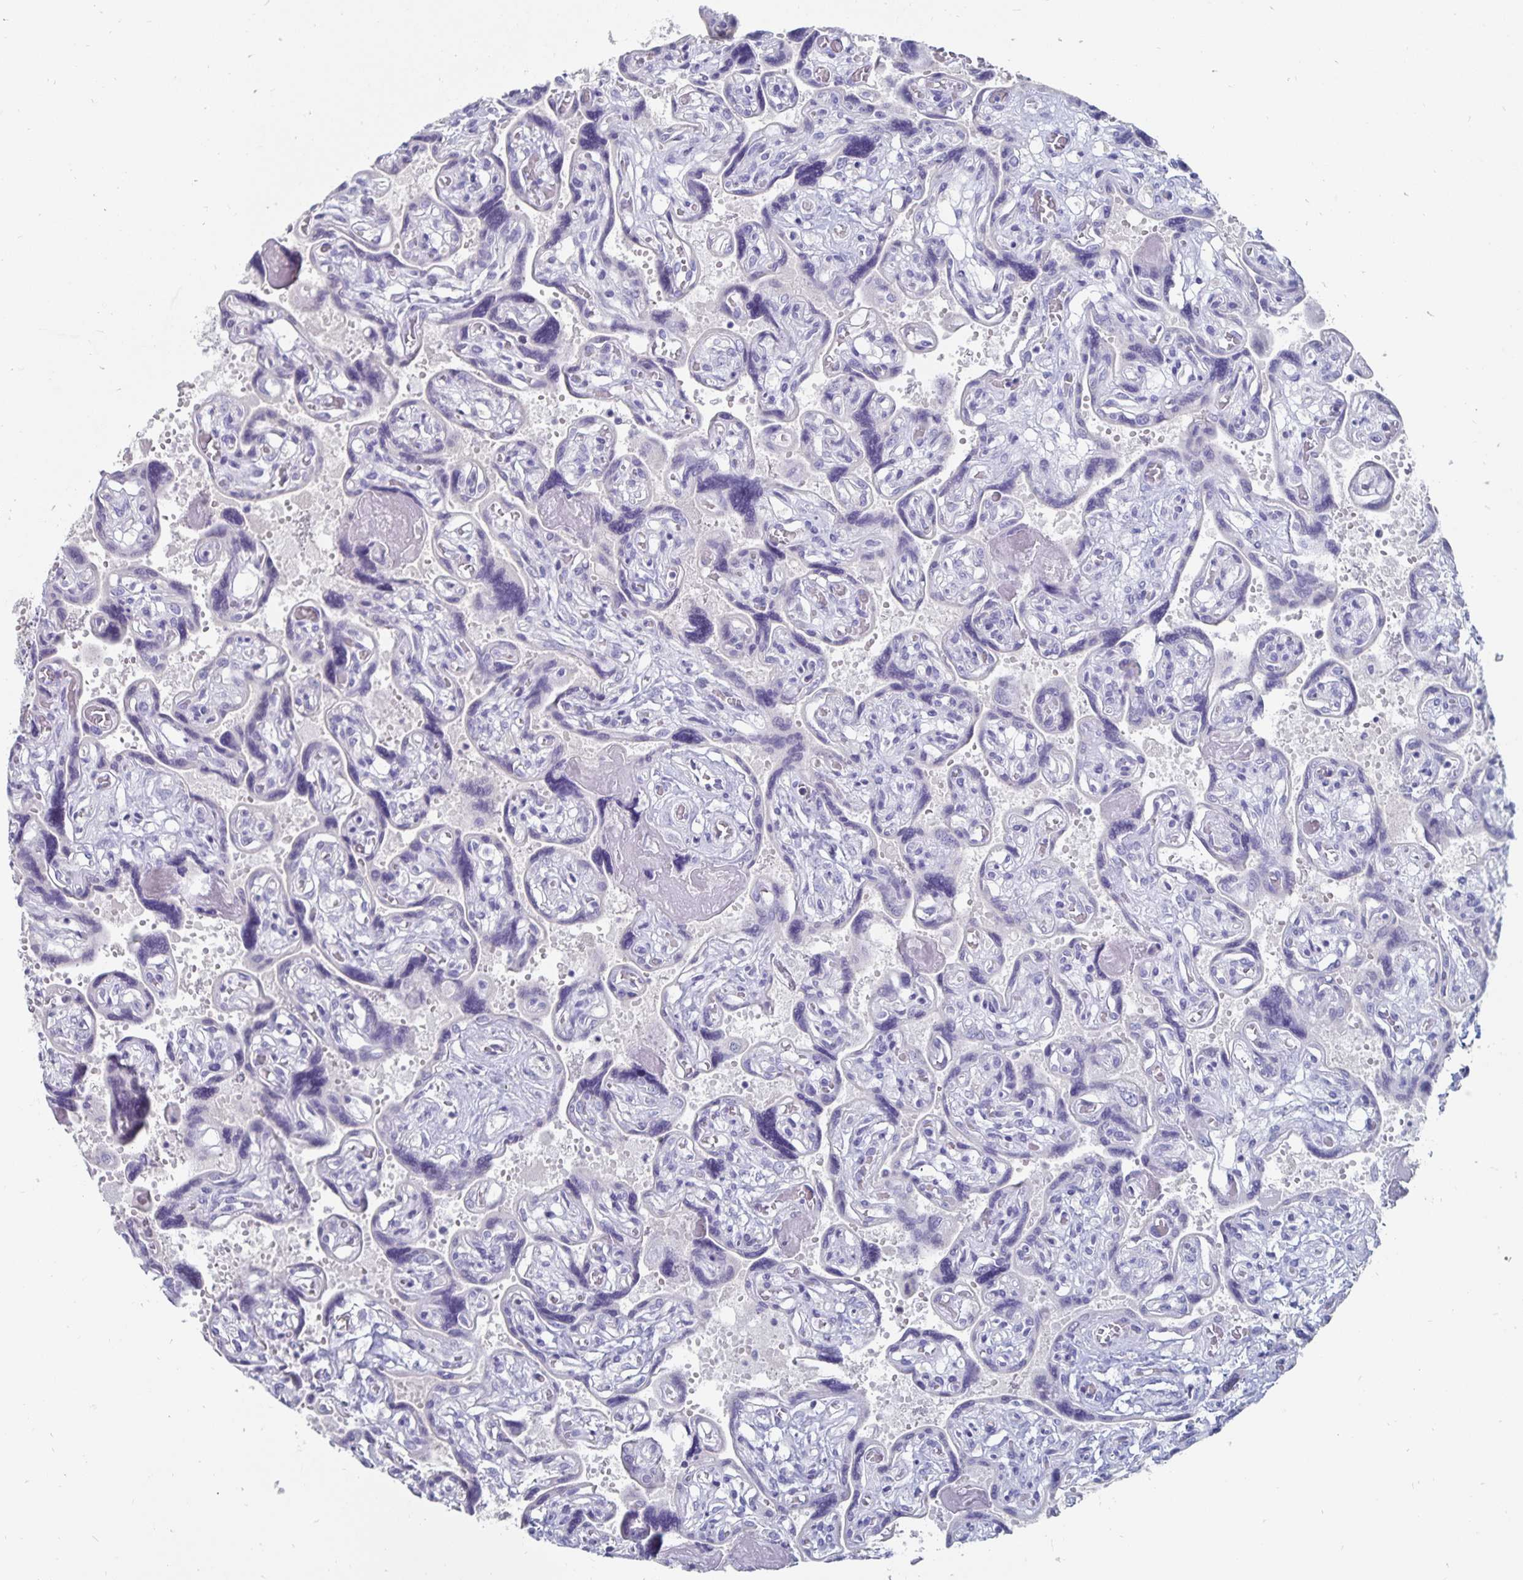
{"staining": {"intensity": "negative", "quantity": "none", "location": "none"}, "tissue": "placenta", "cell_type": "Decidual cells", "image_type": "normal", "snomed": [{"axis": "morphology", "description": "Normal tissue, NOS"}, {"axis": "topography", "description": "Placenta"}], "caption": "This is an immunohistochemistry (IHC) histopathology image of benign placenta. There is no positivity in decidual cells.", "gene": "CFAP69", "patient": {"sex": "female", "age": 32}}